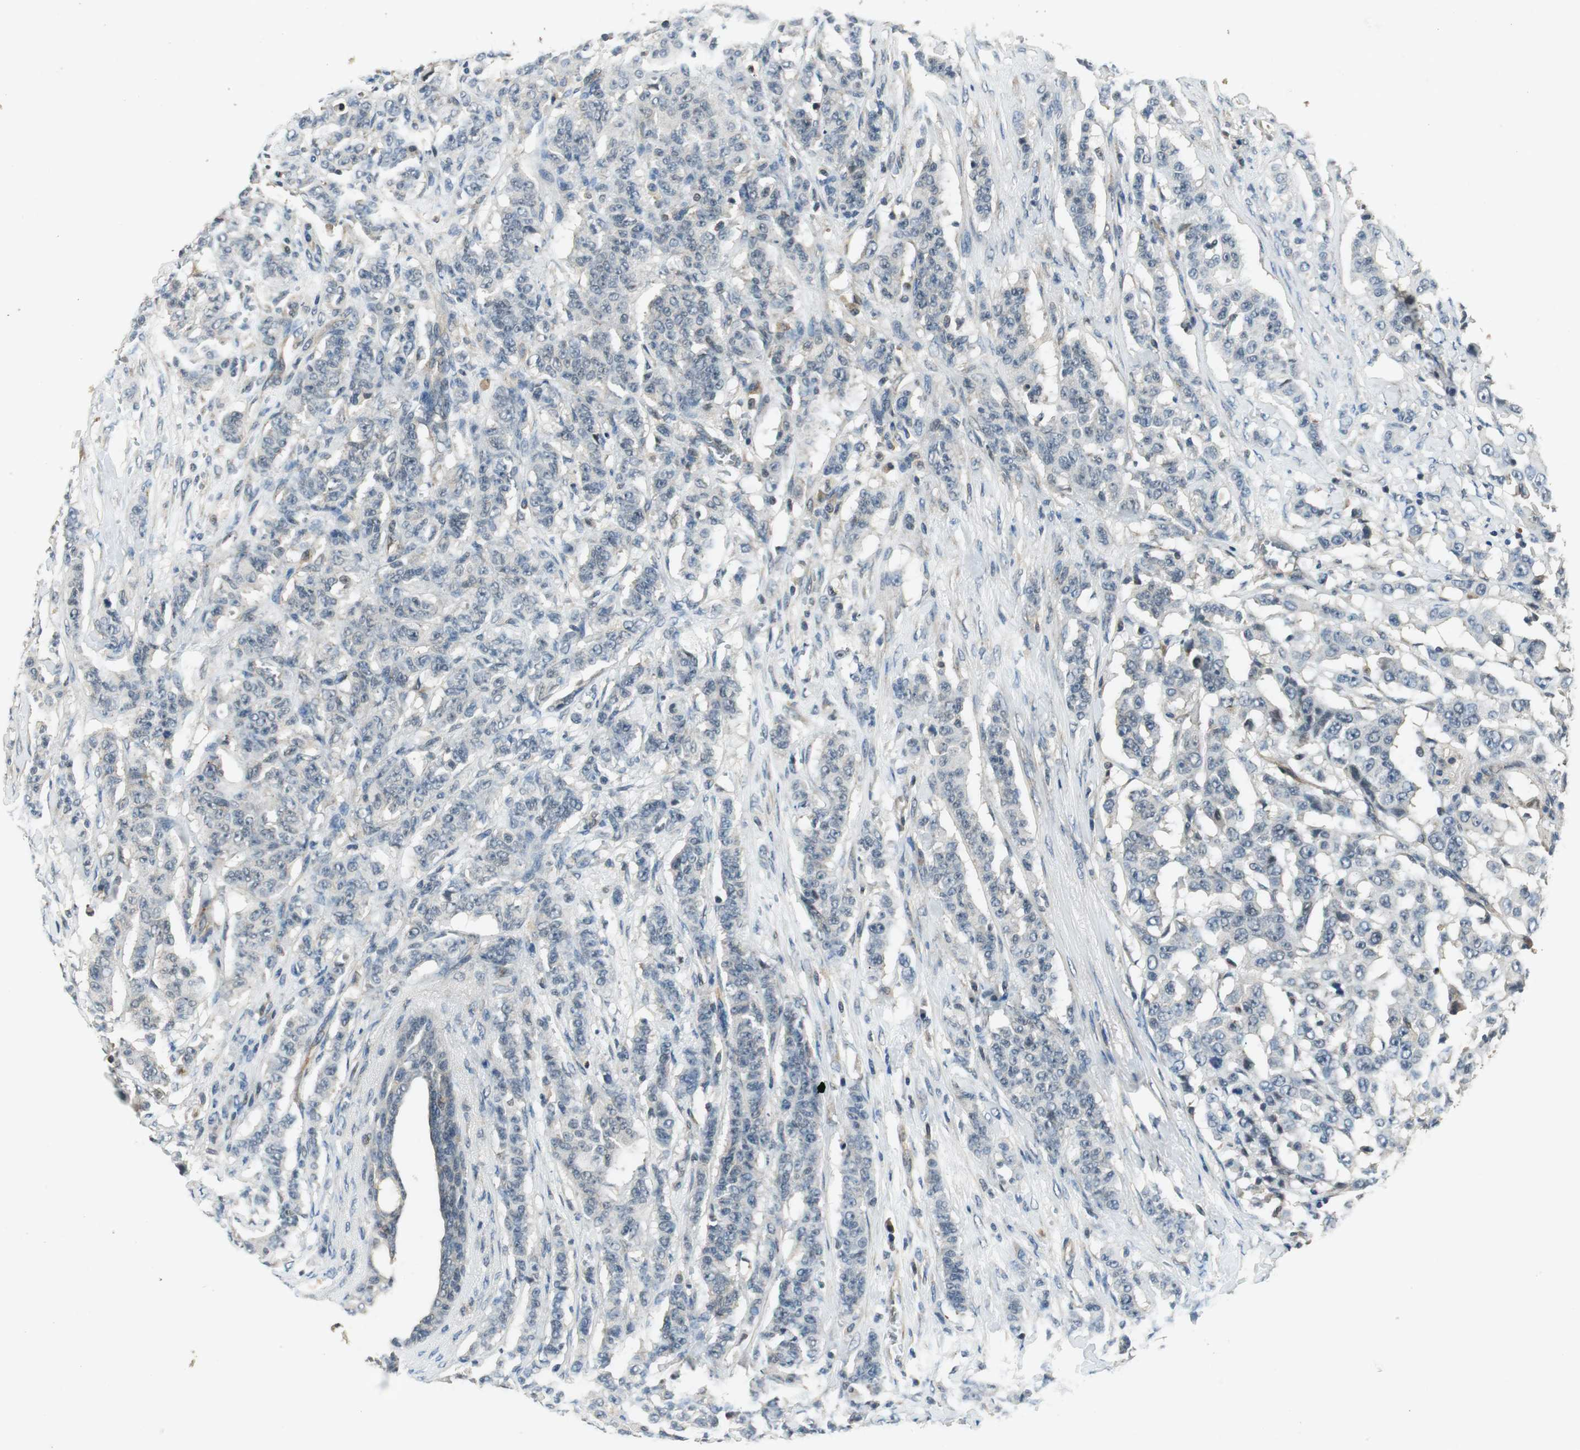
{"staining": {"intensity": "negative", "quantity": "none", "location": "none"}, "tissue": "breast cancer", "cell_type": "Tumor cells", "image_type": "cancer", "snomed": [{"axis": "morphology", "description": "Duct carcinoma"}, {"axis": "topography", "description": "Breast"}], "caption": "This is a histopathology image of immunohistochemistry (IHC) staining of breast cancer (intraductal carcinoma), which shows no expression in tumor cells.", "gene": "PSMB4", "patient": {"sex": "female", "age": 40}}